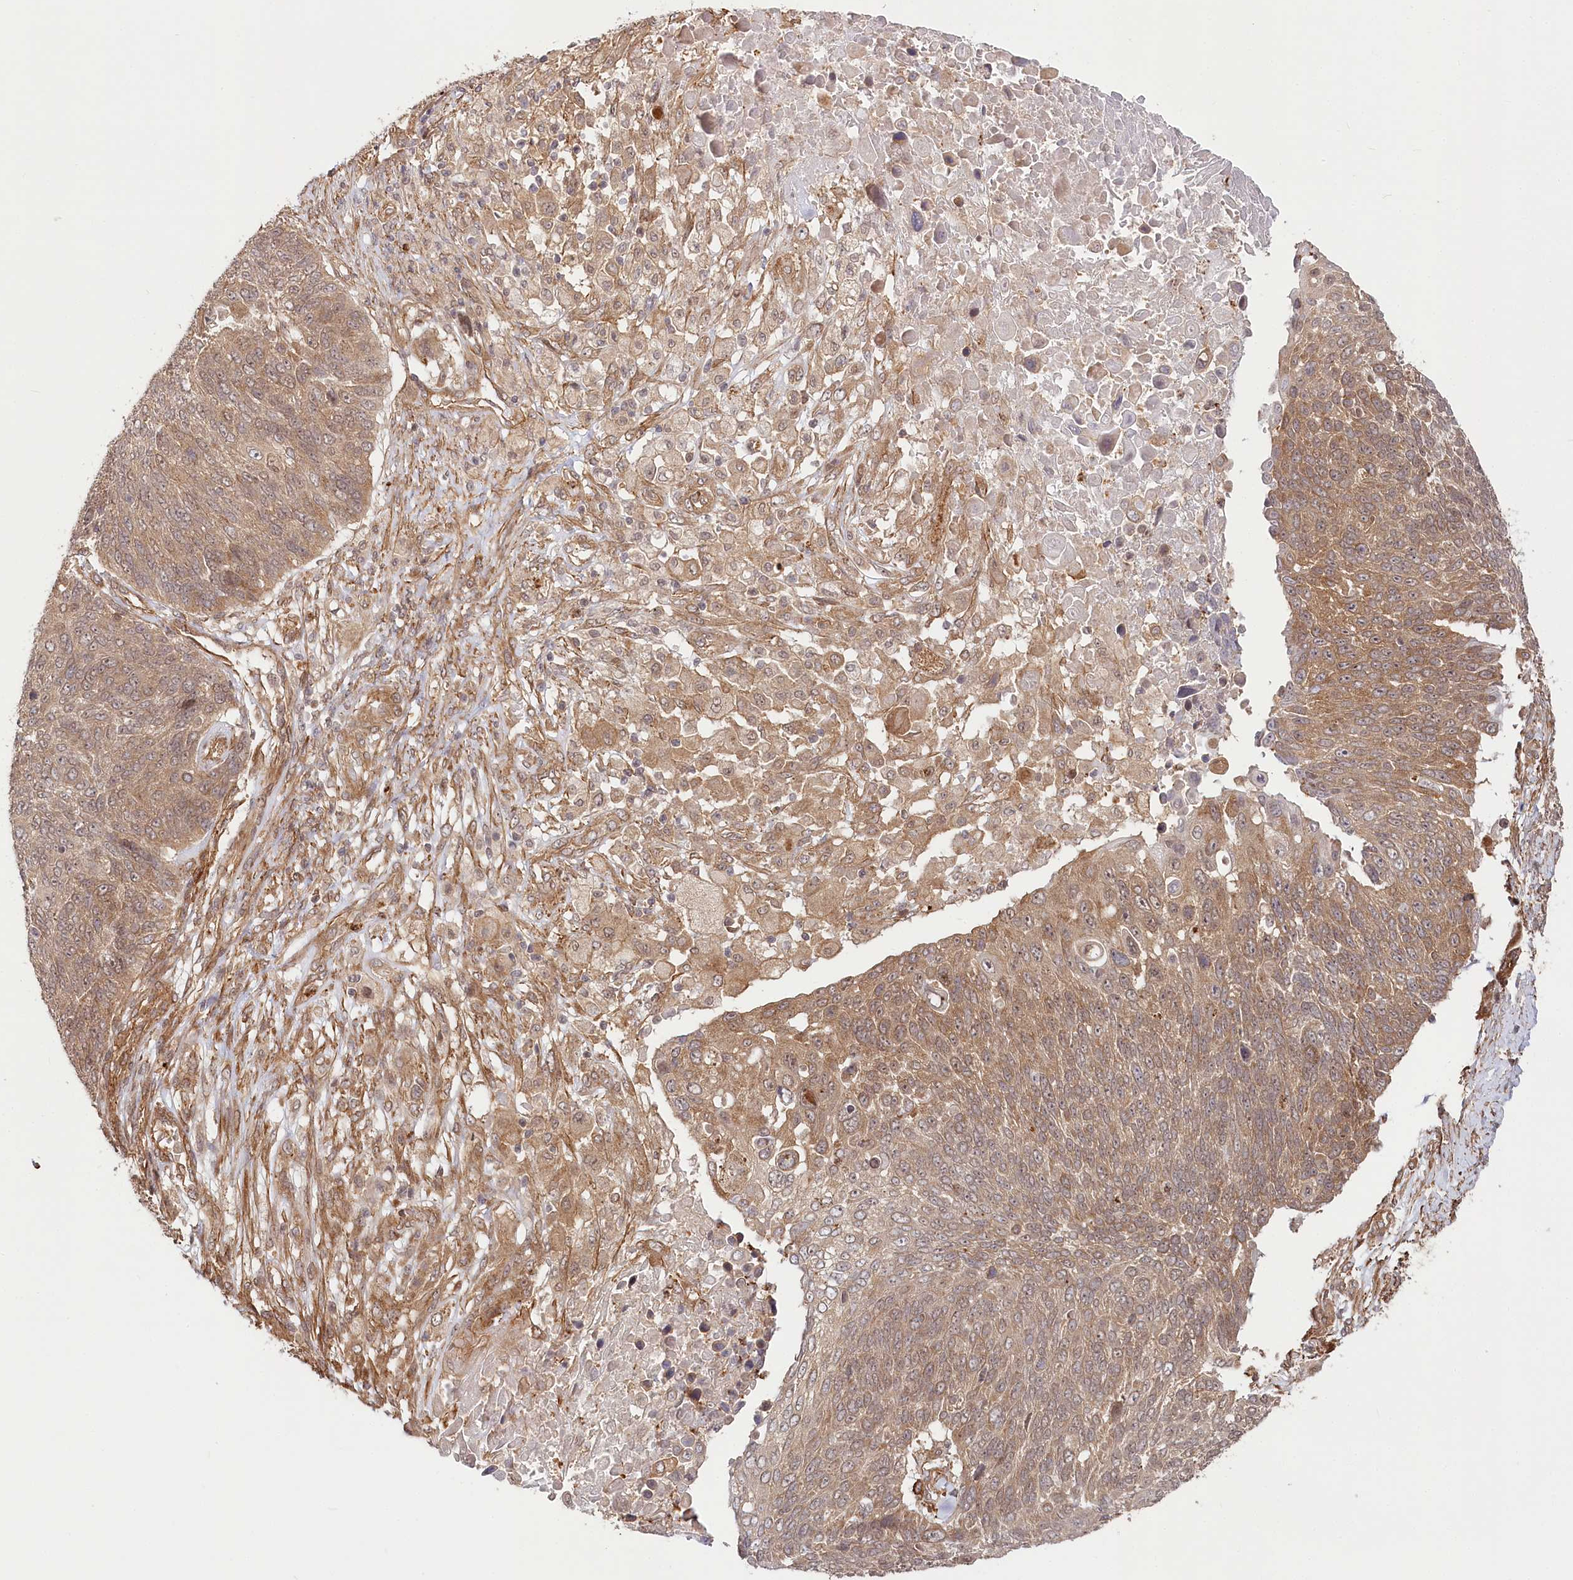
{"staining": {"intensity": "moderate", "quantity": ">75%", "location": "cytoplasmic/membranous"}, "tissue": "lung cancer", "cell_type": "Tumor cells", "image_type": "cancer", "snomed": [{"axis": "morphology", "description": "Squamous cell carcinoma, NOS"}, {"axis": "topography", "description": "Lung"}], "caption": "Lung cancer stained with a protein marker demonstrates moderate staining in tumor cells.", "gene": "CEP70", "patient": {"sex": "male", "age": 66}}